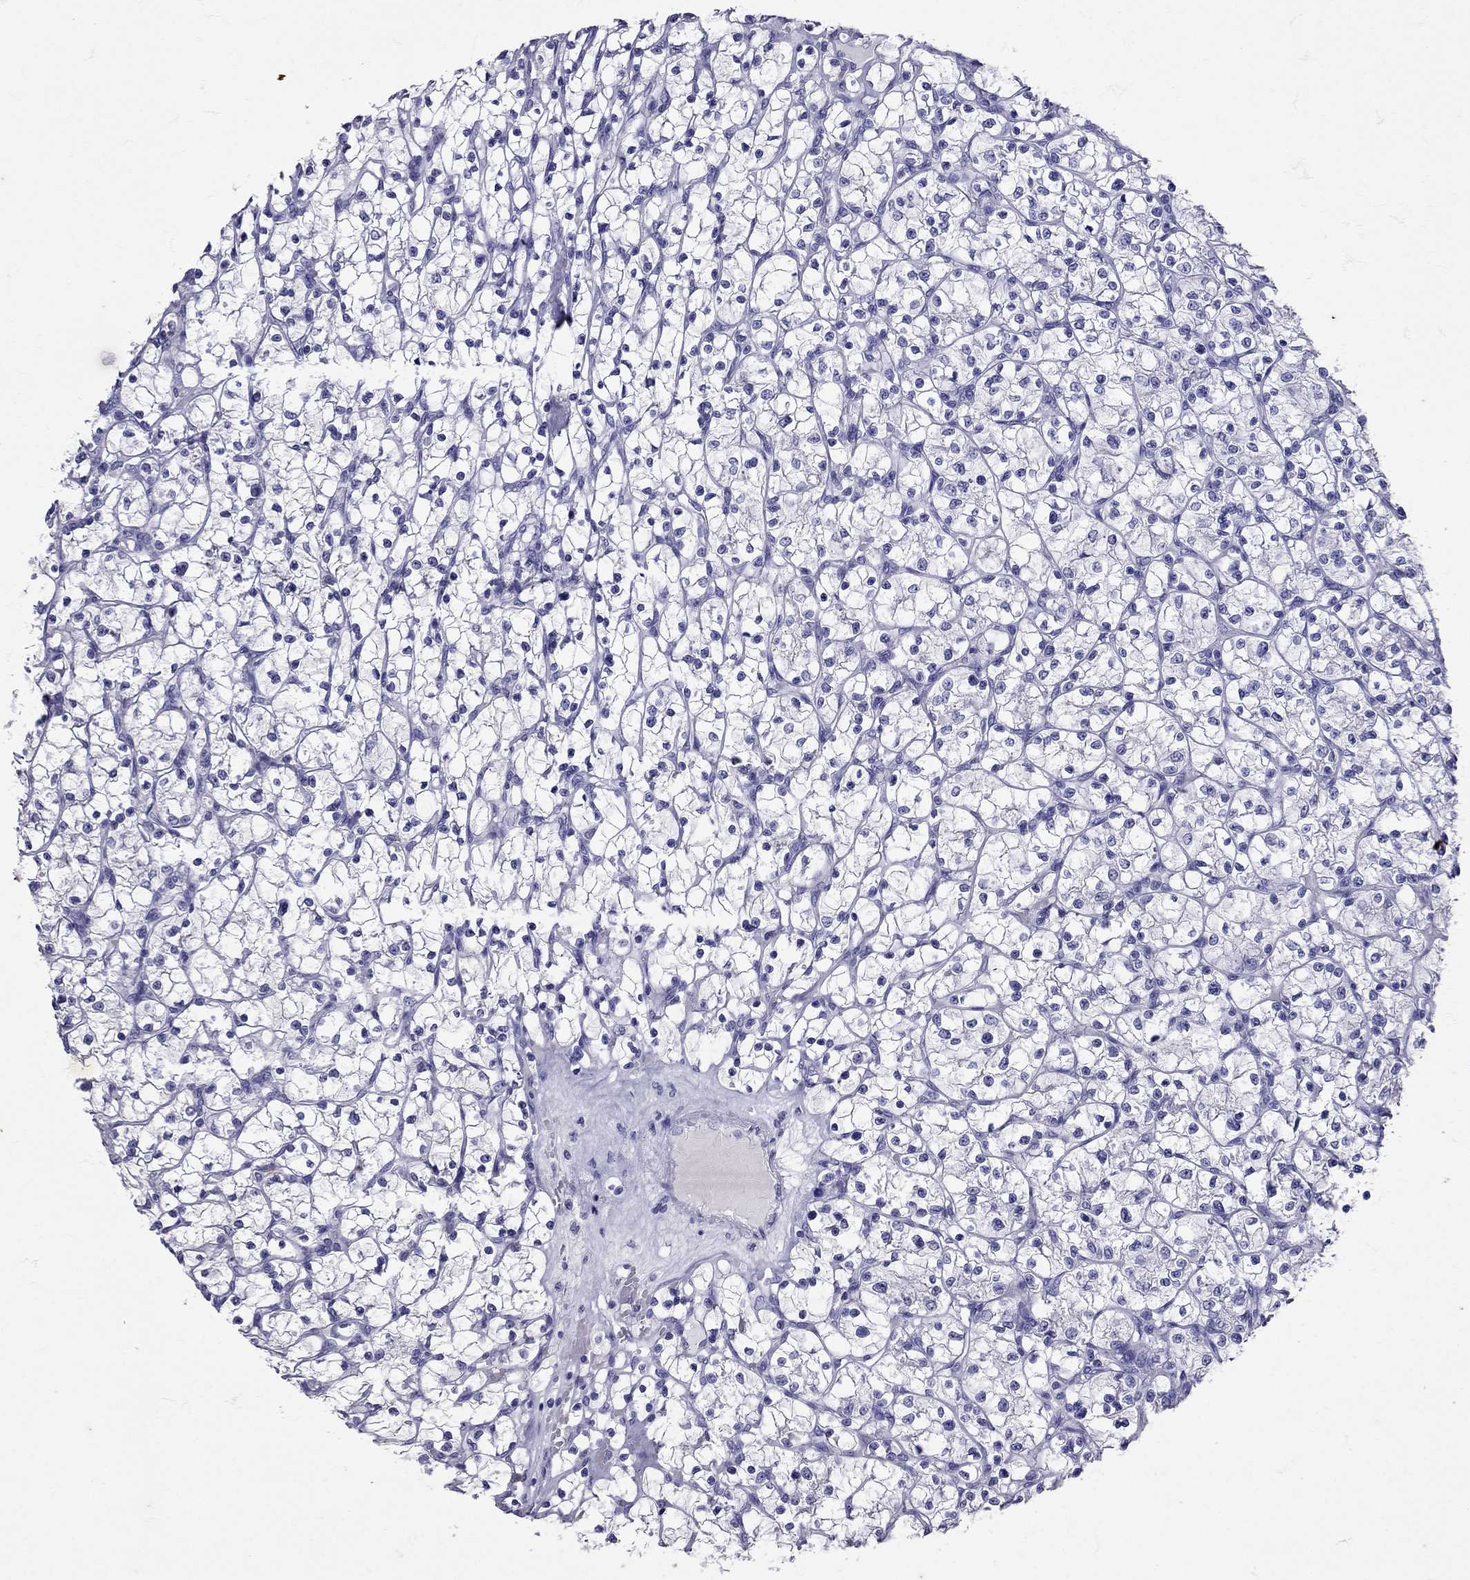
{"staining": {"intensity": "negative", "quantity": "none", "location": "none"}, "tissue": "renal cancer", "cell_type": "Tumor cells", "image_type": "cancer", "snomed": [{"axis": "morphology", "description": "Adenocarcinoma, NOS"}, {"axis": "topography", "description": "Kidney"}], "caption": "IHC of adenocarcinoma (renal) displays no positivity in tumor cells. (DAB (3,3'-diaminobenzidine) immunohistochemistry, high magnification).", "gene": "AVP", "patient": {"sex": "female", "age": 64}}